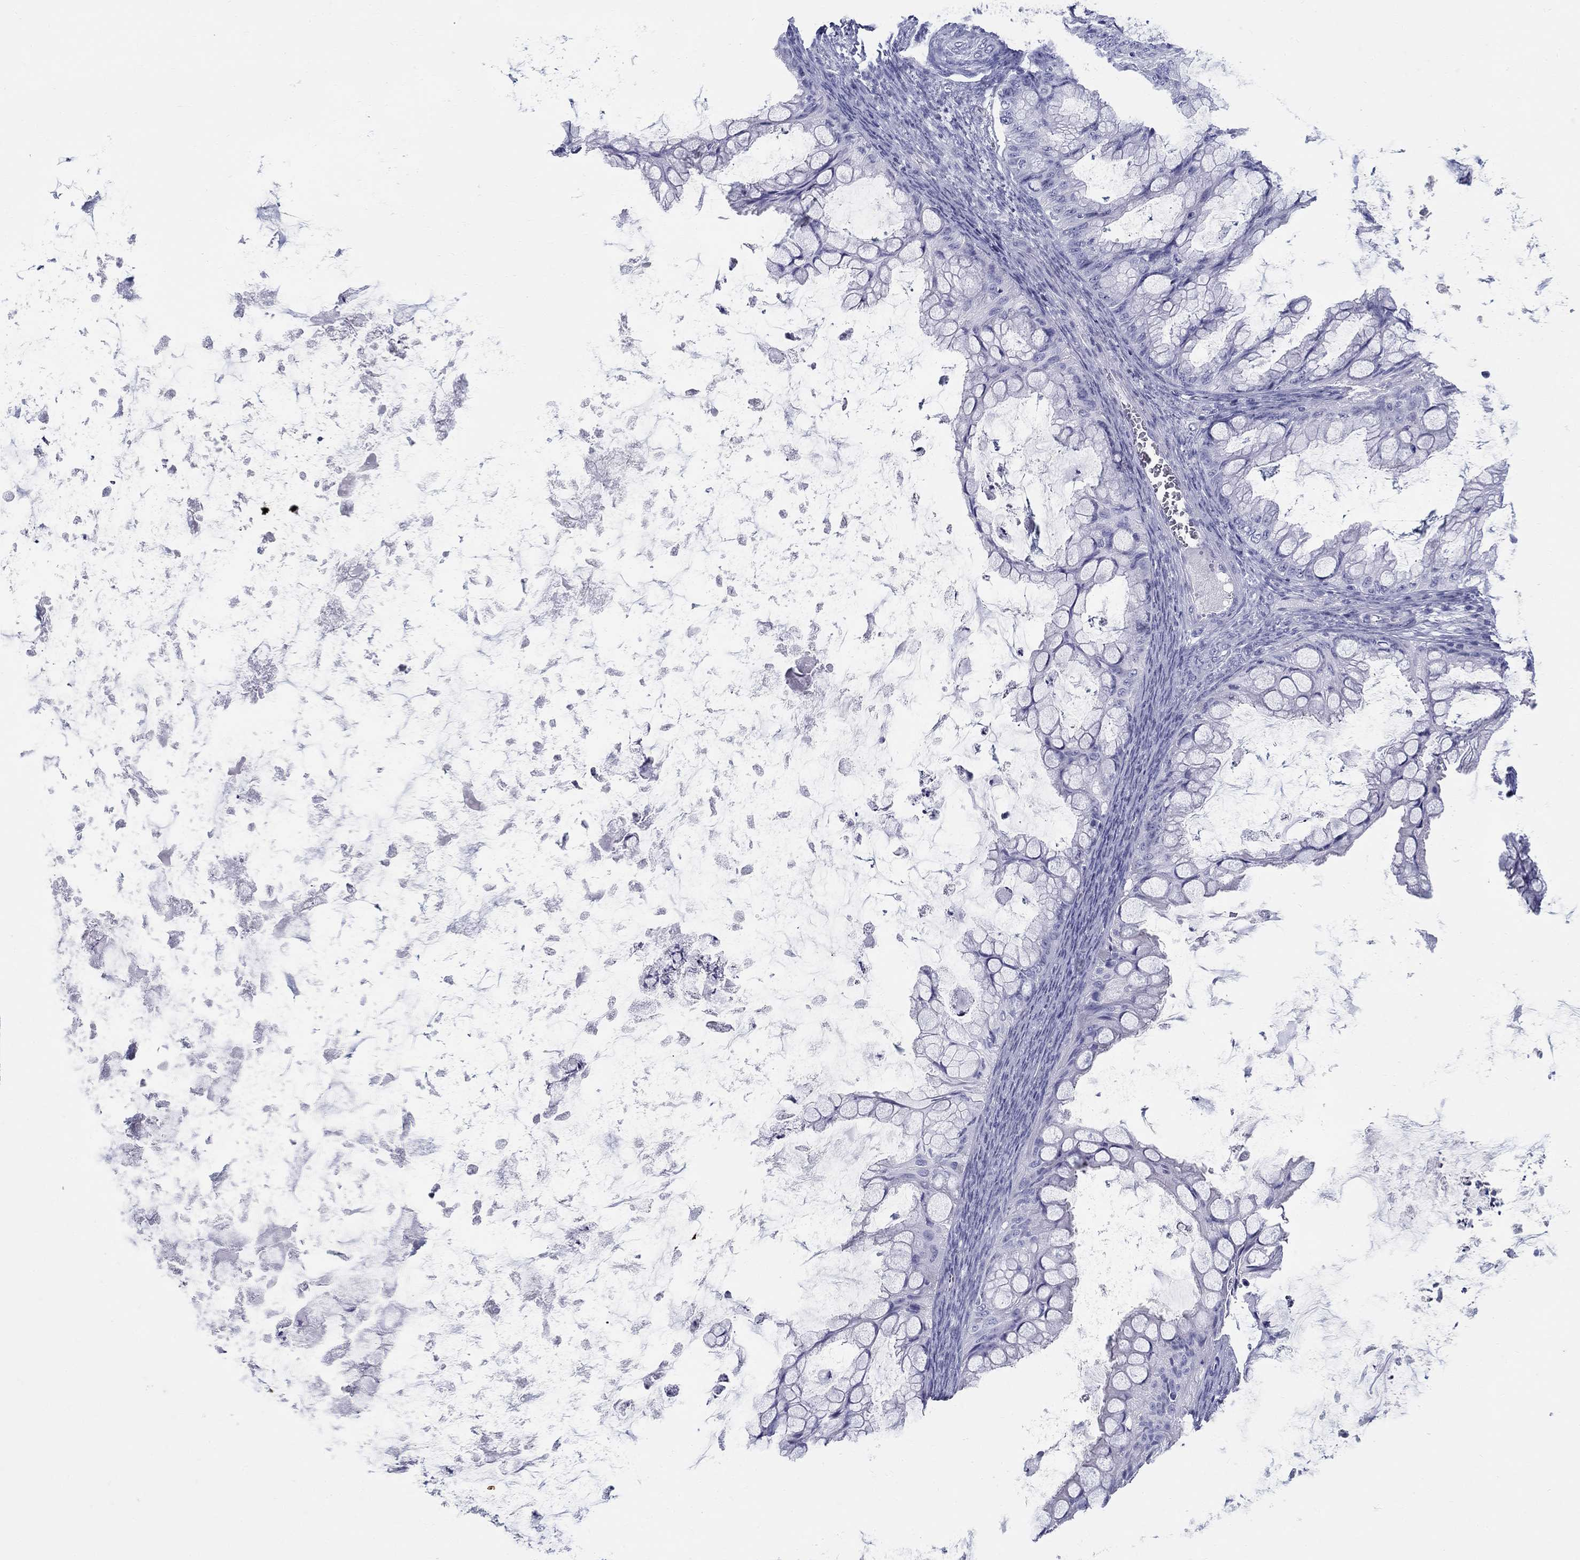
{"staining": {"intensity": "negative", "quantity": "none", "location": "none"}, "tissue": "ovarian cancer", "cell_type": "Tumor cells", "image_type": "cancer", "snomed": [{"axis": "morphology", "description": "Cystadenocarcinoma, mucinous, NOS"}, {"axis": "topography", "description": "Ovary"}], "caption": "This is an immunohistochemistry (IHC) photomicrograph of human ovarian cancer. There is no expression in tumor cells.", "gene": "LAMP5", "patient": {"sex": "female", "age": 35}}